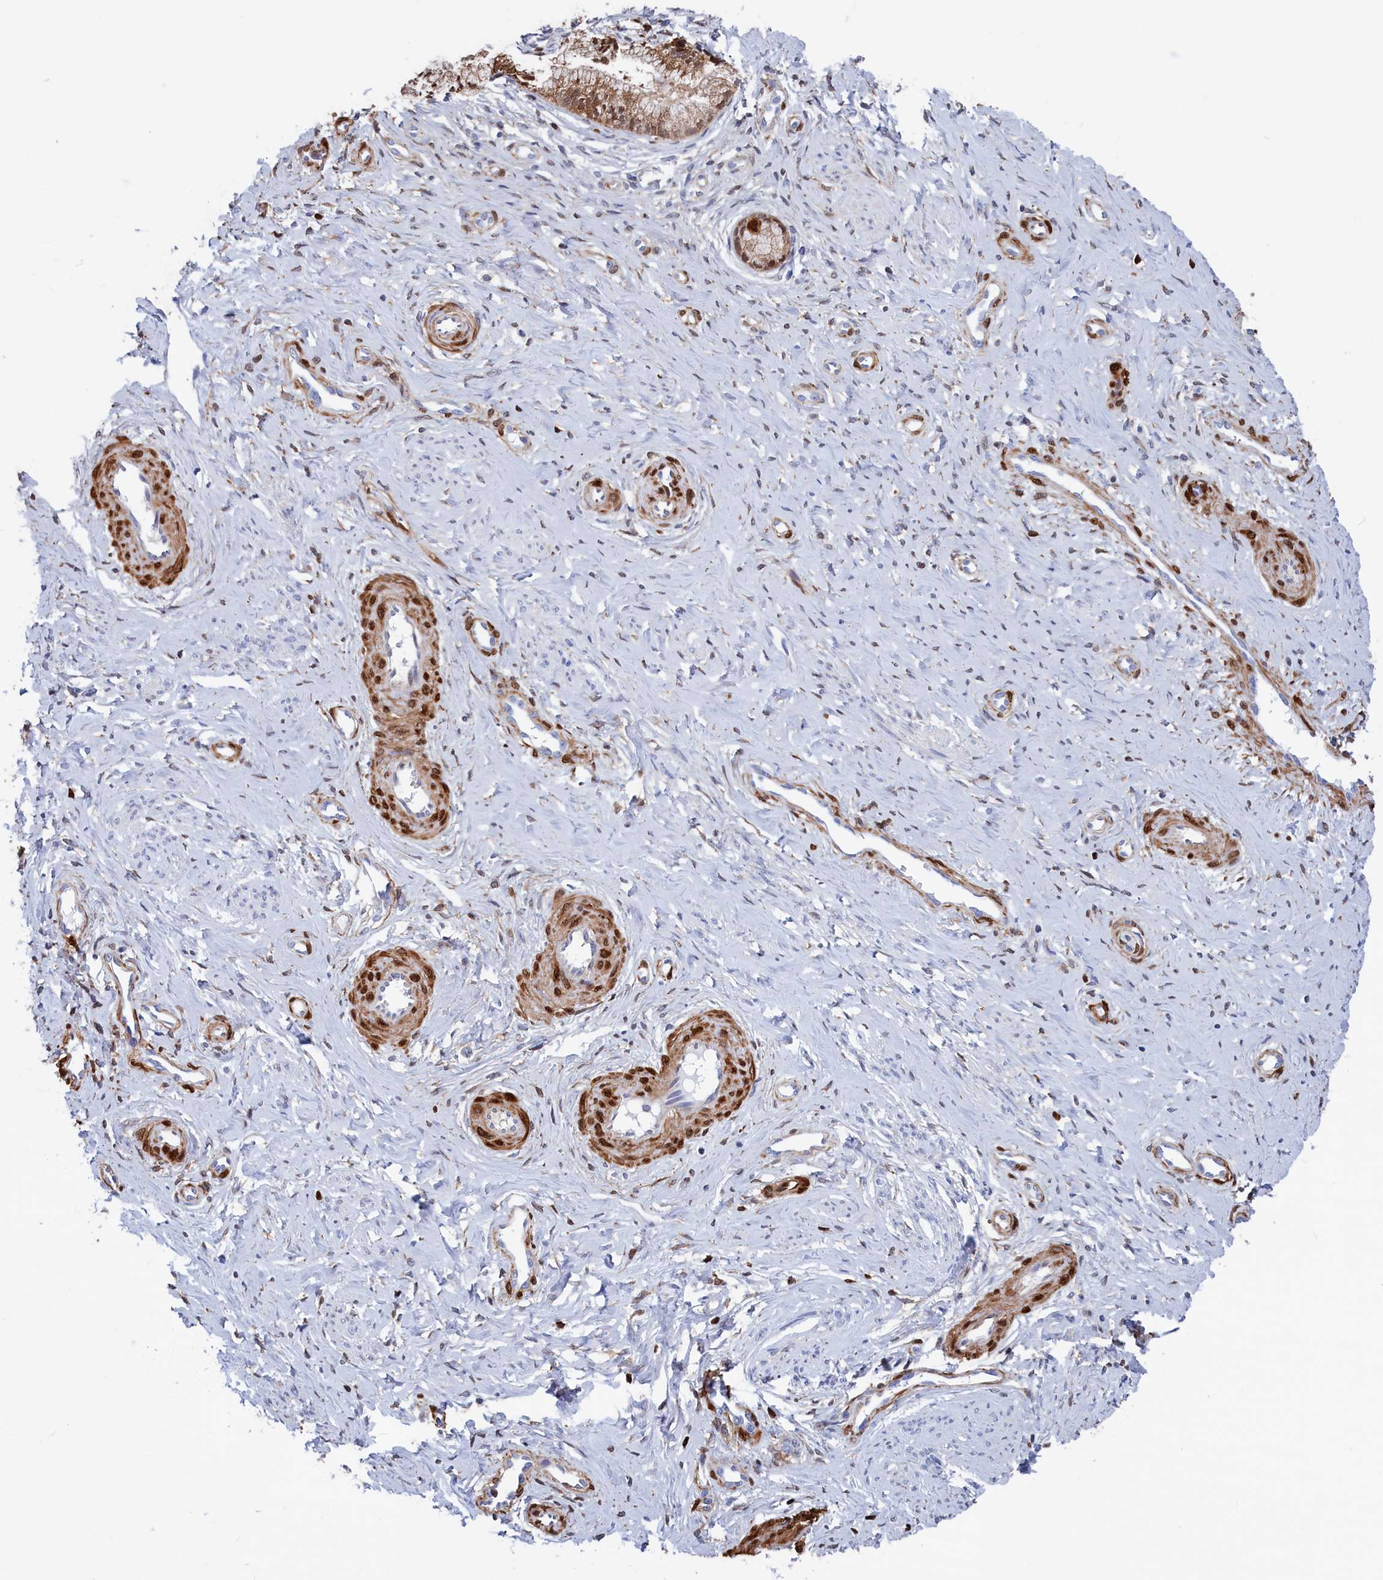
{"staining": {"intensity": "moderate", "quantity": "25%-75%", "location": "cytoplasmic/membranous,nuclear"}, "tissue": "cervix", "cell_type": "Glandular cells", "image_type": "normal", "snomed": [{"axis": "morphology", "description": "Normal tissue, NOS"}, {"axis": "topography", "description": "Cervix"}], "caption": "Cervix stained with DAB (3,3'-diaminobenzidine) immunohistochemistry (IHC) exhibits medium levels of moderate cytoplasmic/membranous,nuclear positivity in approximately 25%-75% of glandular cells.", "gene": "CRIP1", "patient": {"sex": "female", "age": 36}}